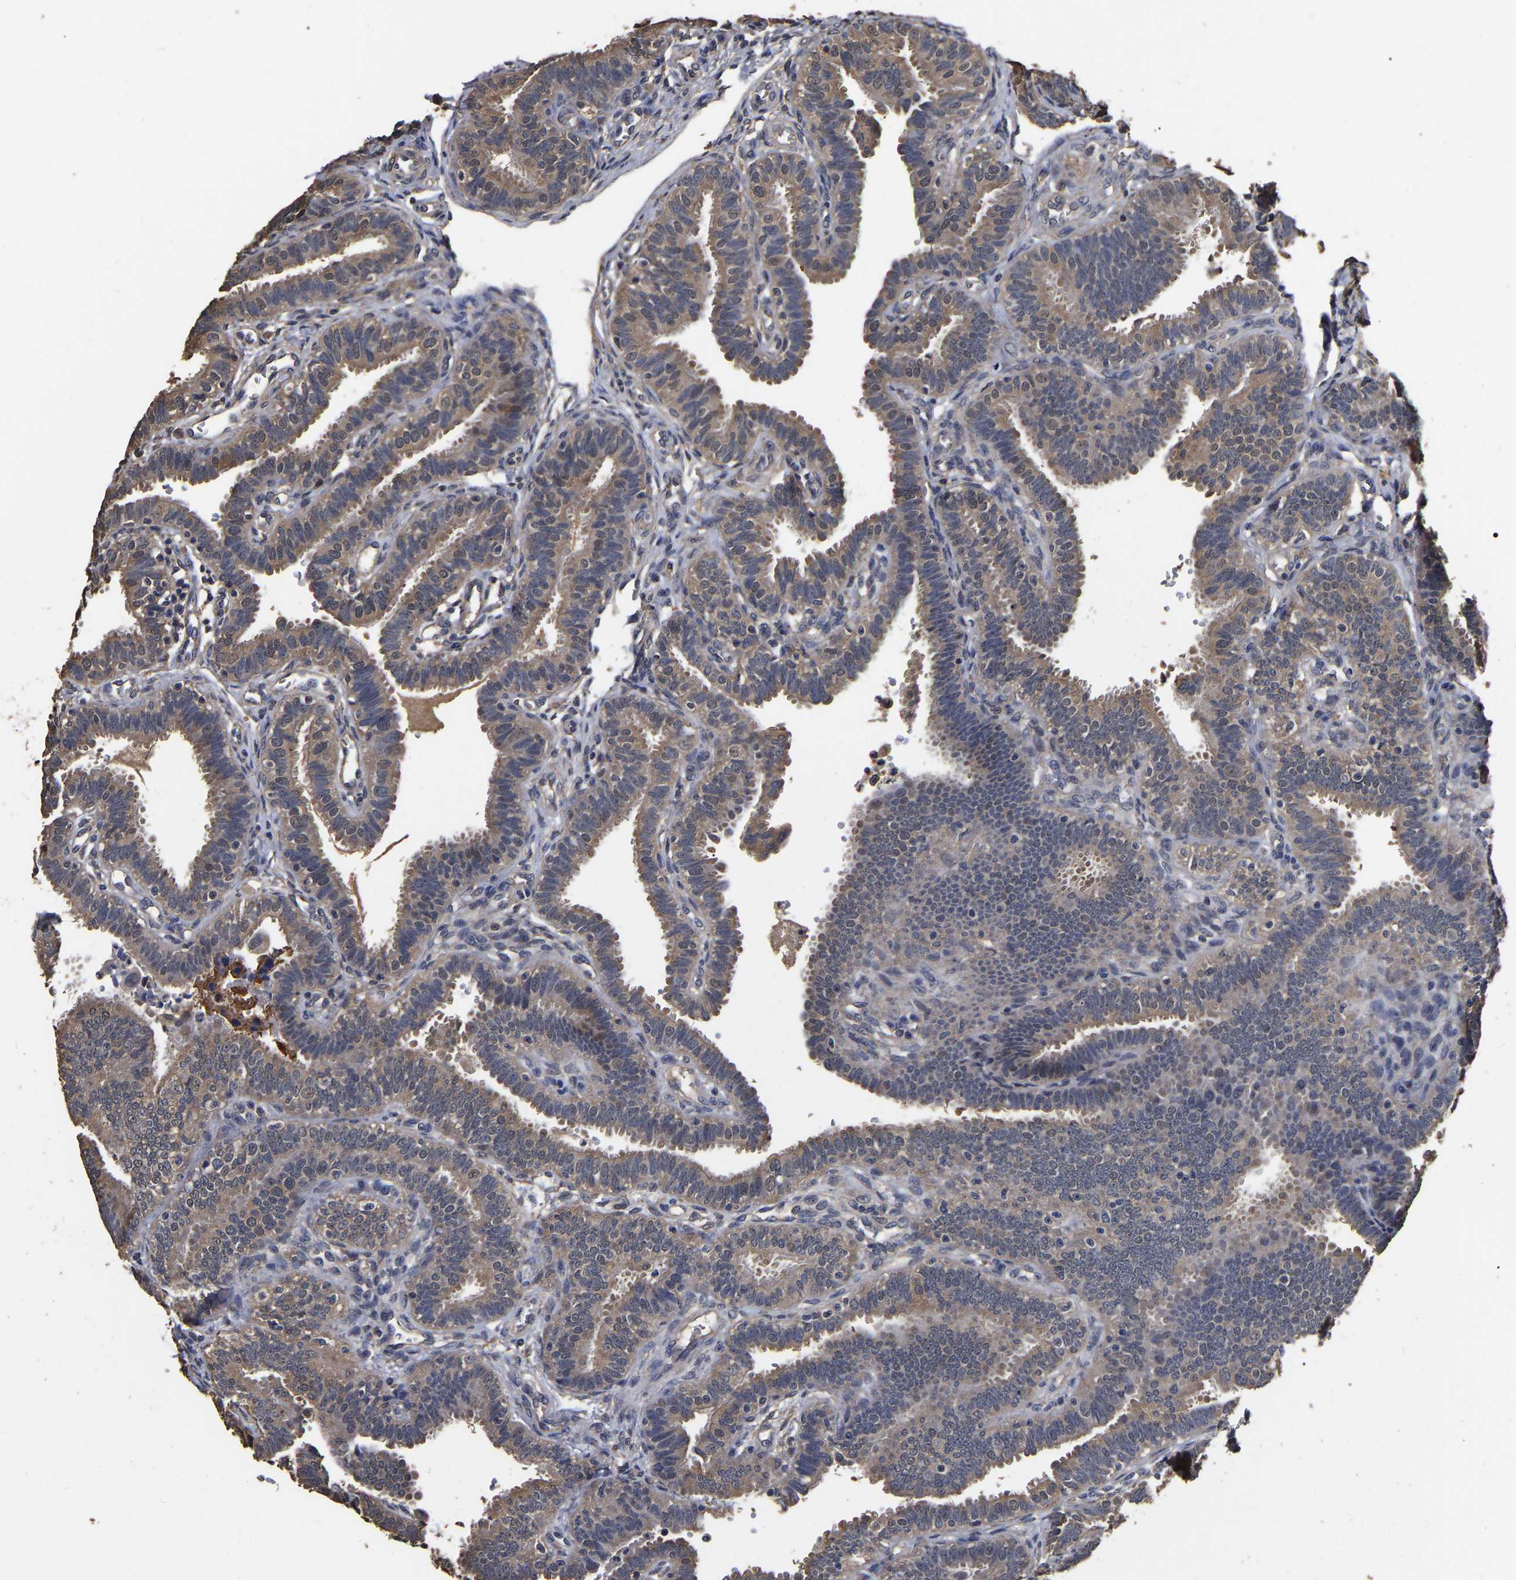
{"staining": {"intensity": "moderate", "quantity": ">75%", "location": "cytoplasmic/membranous"}, "tissue": "fallopian tube", "cell_type": "Glandular cells", "image_type": "normal", "snomed": [{"axis": "morphology", "description": "Normal tissue, NOS"}, {"axis": "topography", "description": "Fallopian tube"}, {"axis": "topography", "description": "Placenta"}], "caption": "Immunohistochemistry (IHC) (DAB) staining of normal fallopian tube displays moderate cytoplasmic/membranous protein positivity in approximately >75% of glandular cells.", "gene": "STK32C", "patient": {"sex": "female", "age": 34}}